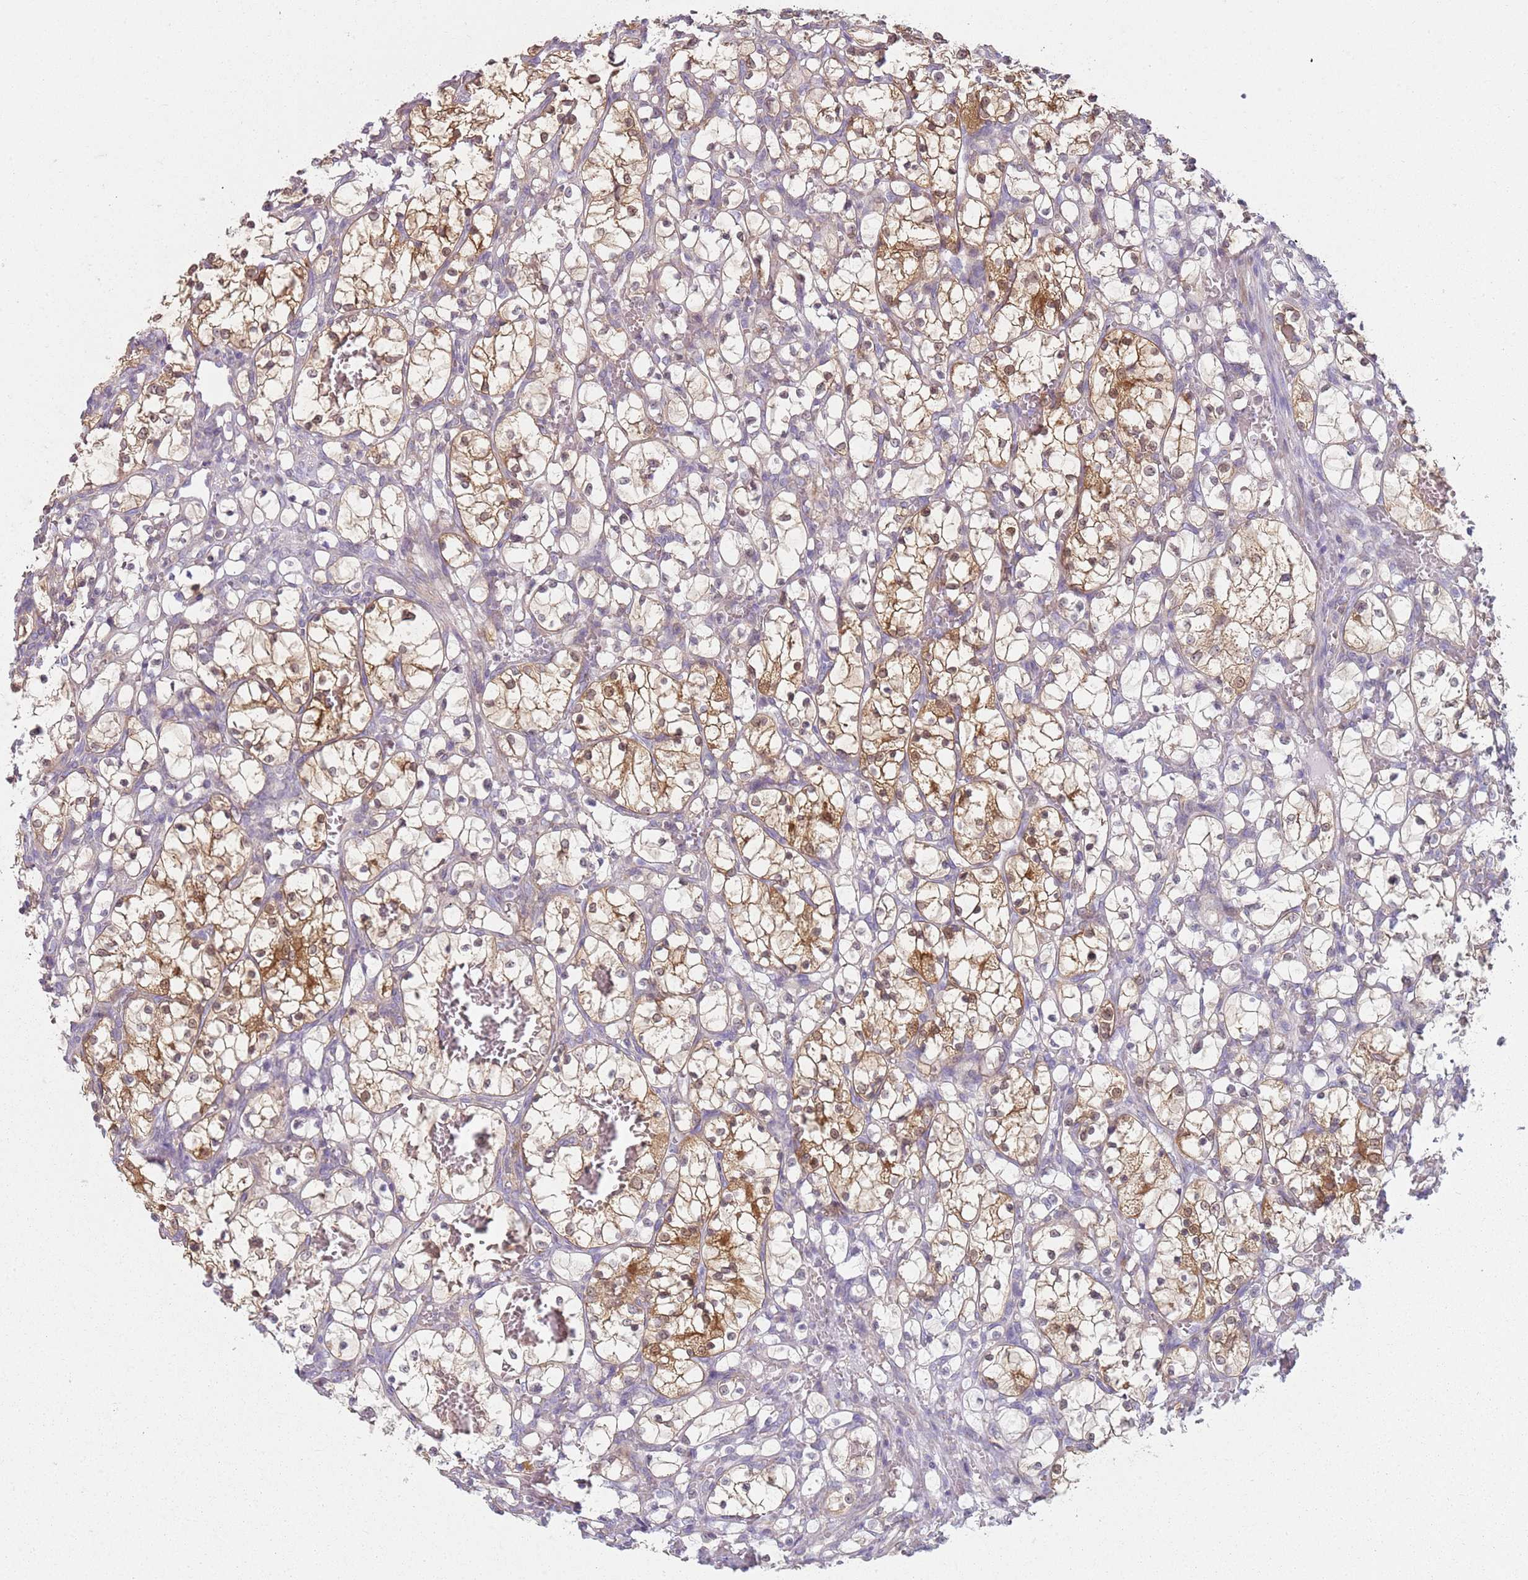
{"staining": {"intensity": "moderate", "quantity": "25%-75%", "location": "cytoplasmic/membranous"}, "tissue": "renal cancer", "cell_type": "Tumor cells", "image_type": "cancer", "snomed": [{"axis": "morphology", "description": "Adenocarcinoma, NOS"}, {"axis": "topography", "description": "Kidney"}], "caption": "DAB immunohistochemical staining of renal adenocarcinoma displays moderate cytoplasmic/membranous protein positivity in approximately 25%-75% of tumor cells.", "gene": "SLC26A6", "patient": {"sex": "female", "age": 69}}